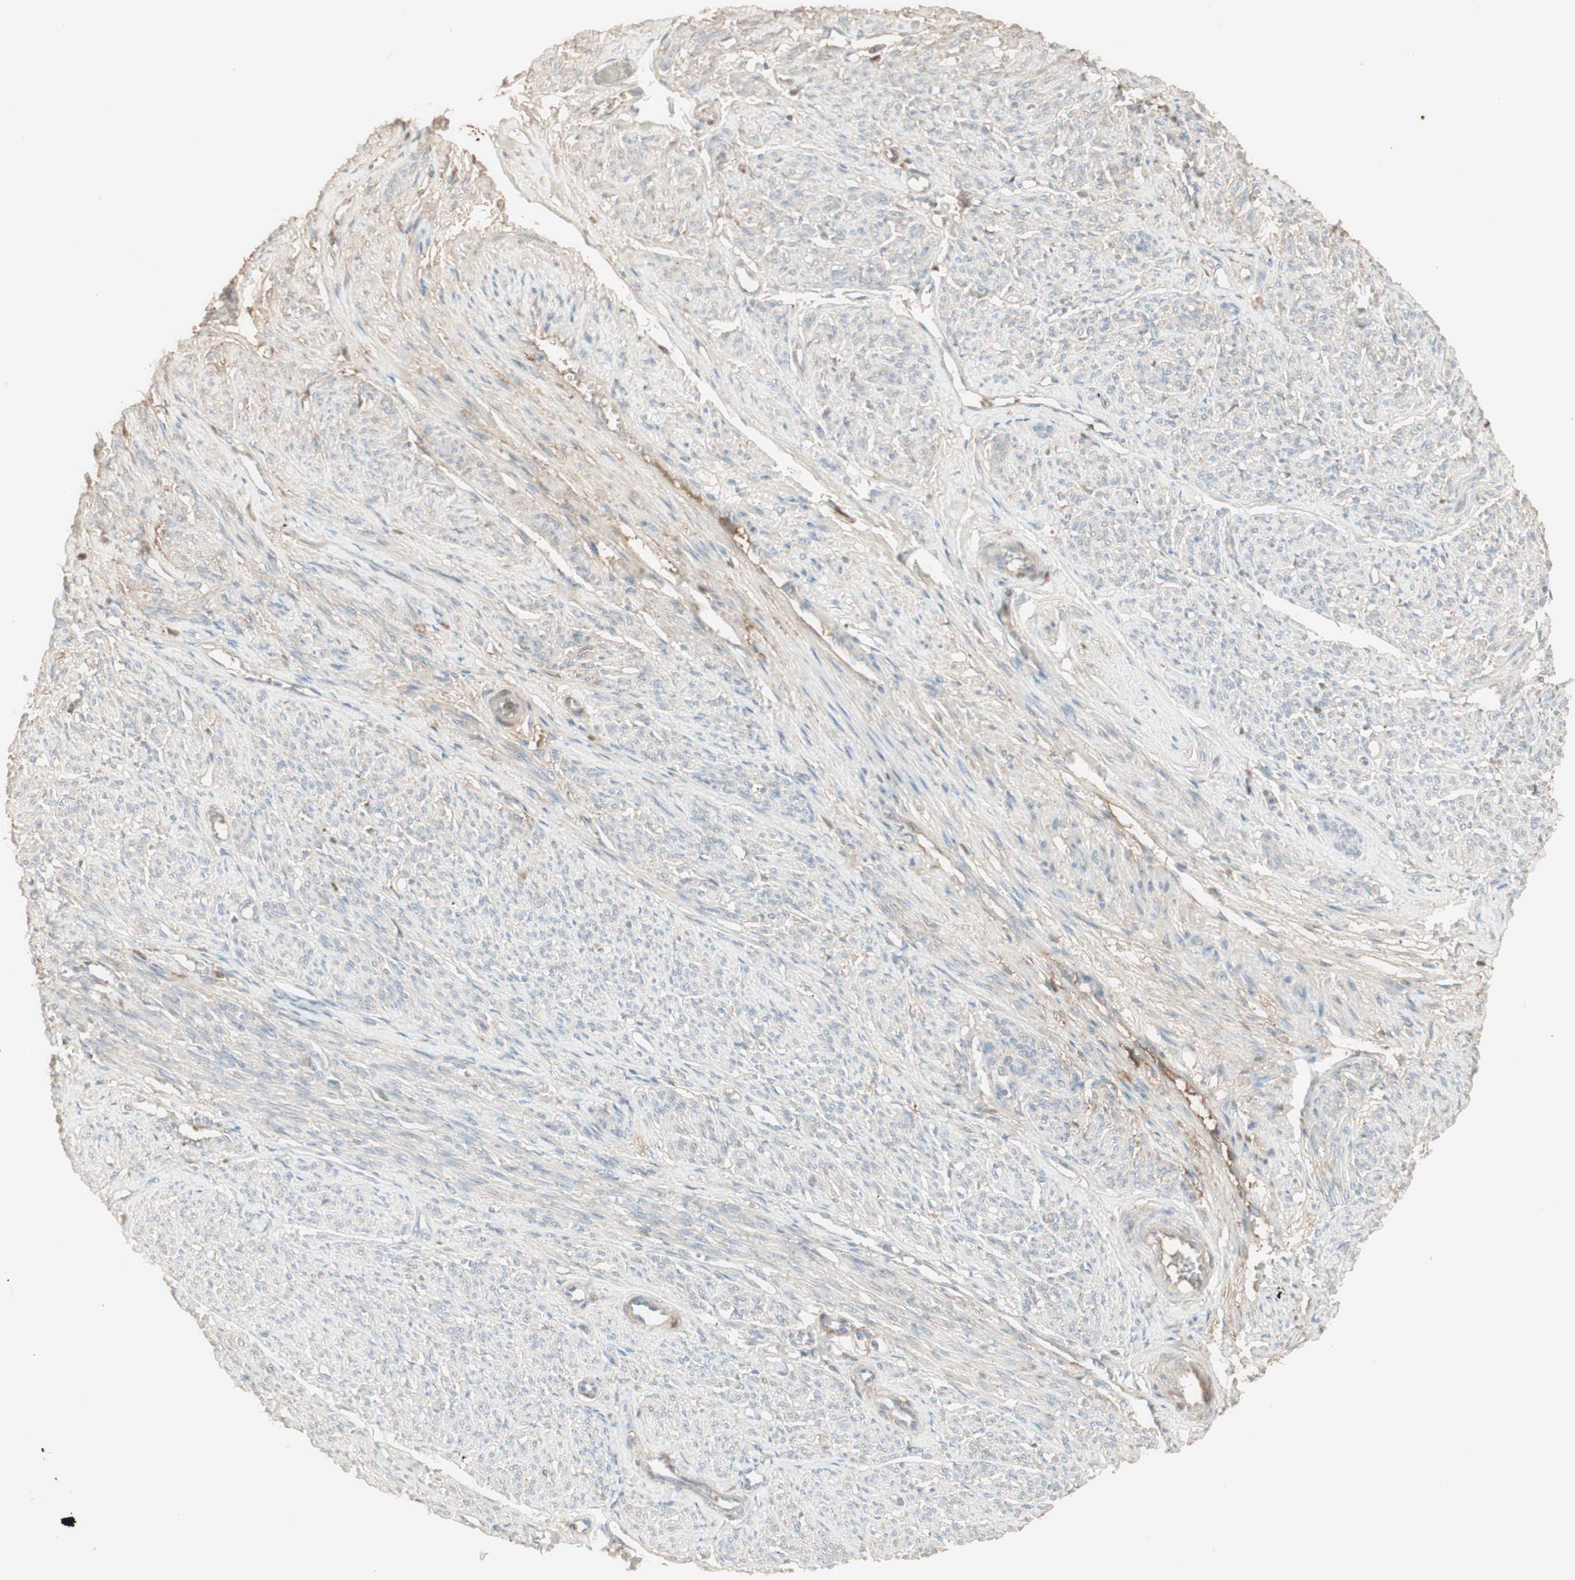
{"staining": {"intensity": "weak", "quantity": "25%-75%", "location": "cytoplasmic/membranous"}, "tissue": "smooth muscle", "cell_type": "Smooth muscle cells", "image_type": "normal", "snomed": [{"axis": "morphology", "description": "Normal tissue, NOS"}, {"axis": "topography", "description": "Smooth muscle"}], "caption": "IHC (DAB) staining of normal human smooth muscle exhibits weak cytoplasmic/membranous protein expression in approximately 25%-75% of smooth muscle cells.", "gene": "IFNG", "patient": {"sex": "female", "age": 65}}